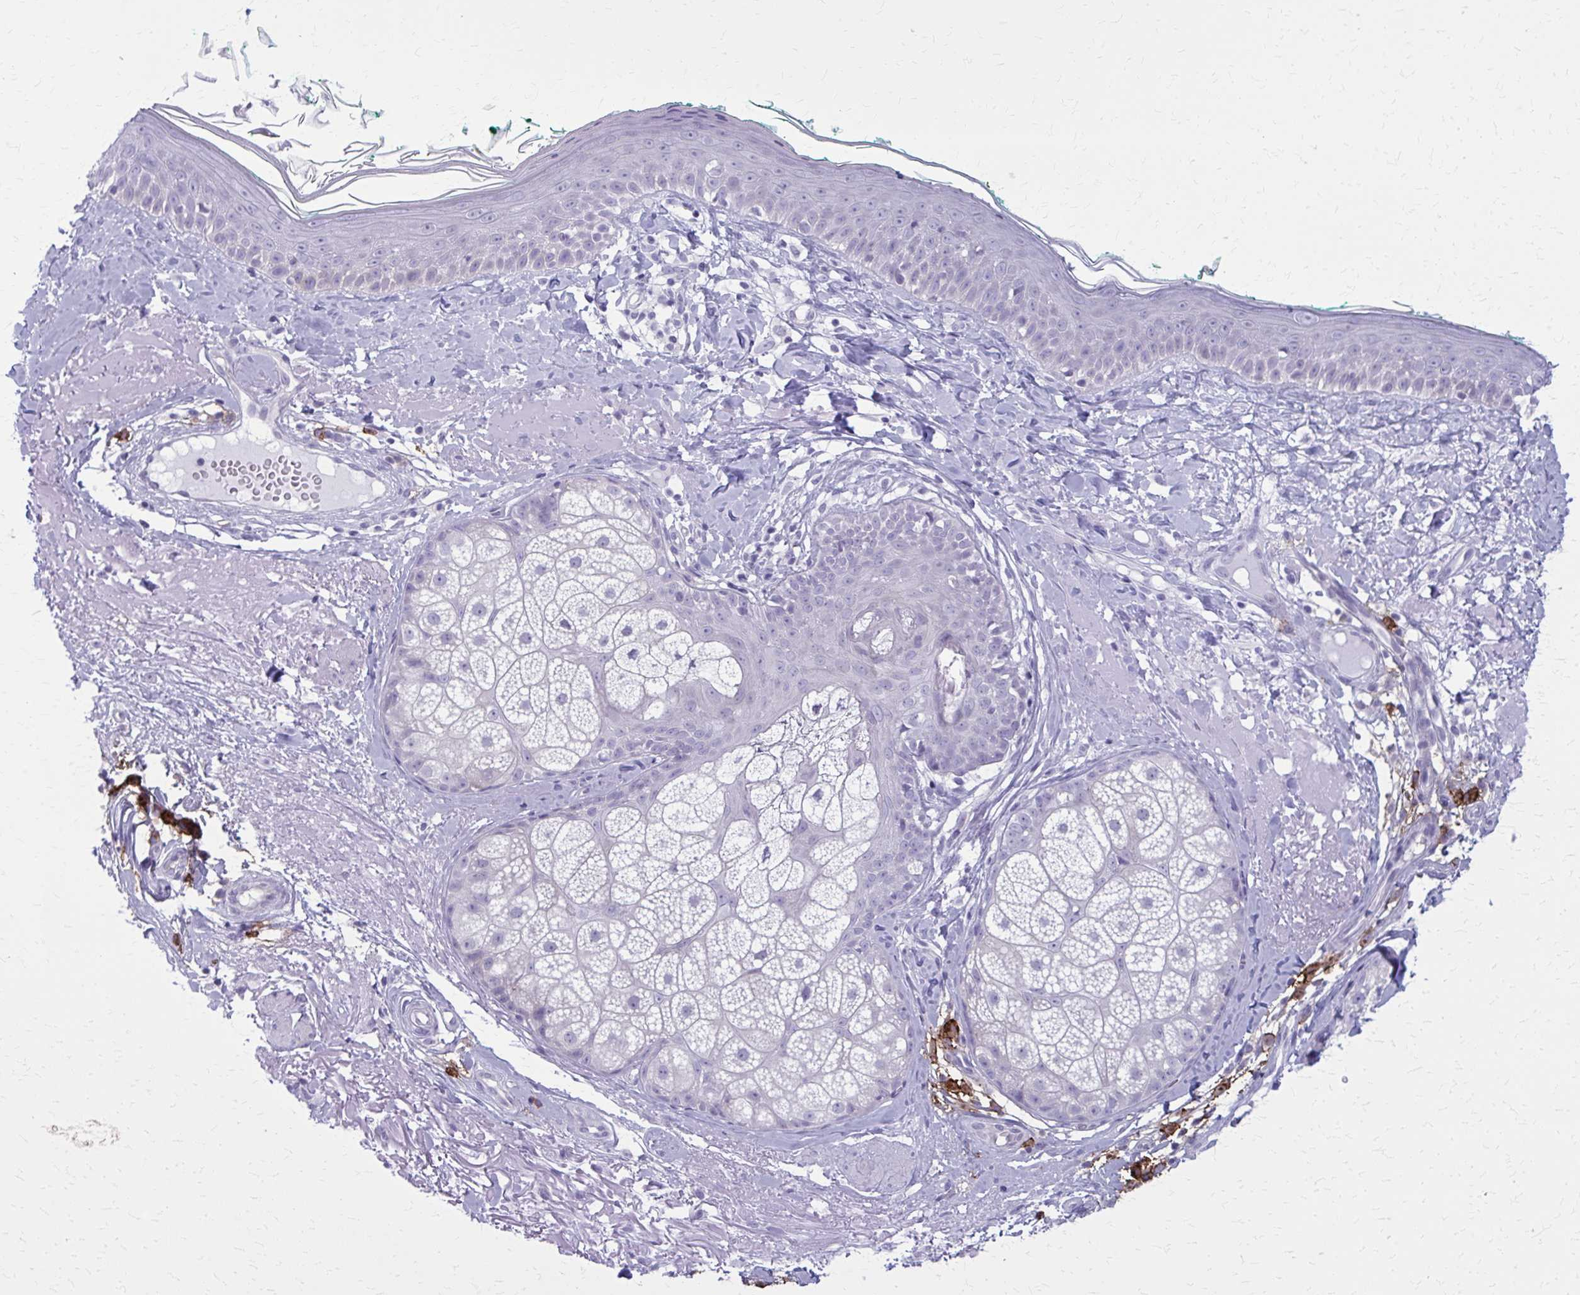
{"staining": {"intensity": "negative", "quantity": "none", "location": "none"}, "tissue": "skin", "cell_type": "Fibroblasts", "image_type": "normal", "snomed": [{"axis": "morphology", "description": "Normal tissue, NOS"}, {"axis": "topography", "description": "Skin"}], "caption": "Benign skin was stained to show a protein in brown. There is no significant staining in fibroblasts.", "gene": "CD38", "patient": {"sex": "male", "age": 73}}